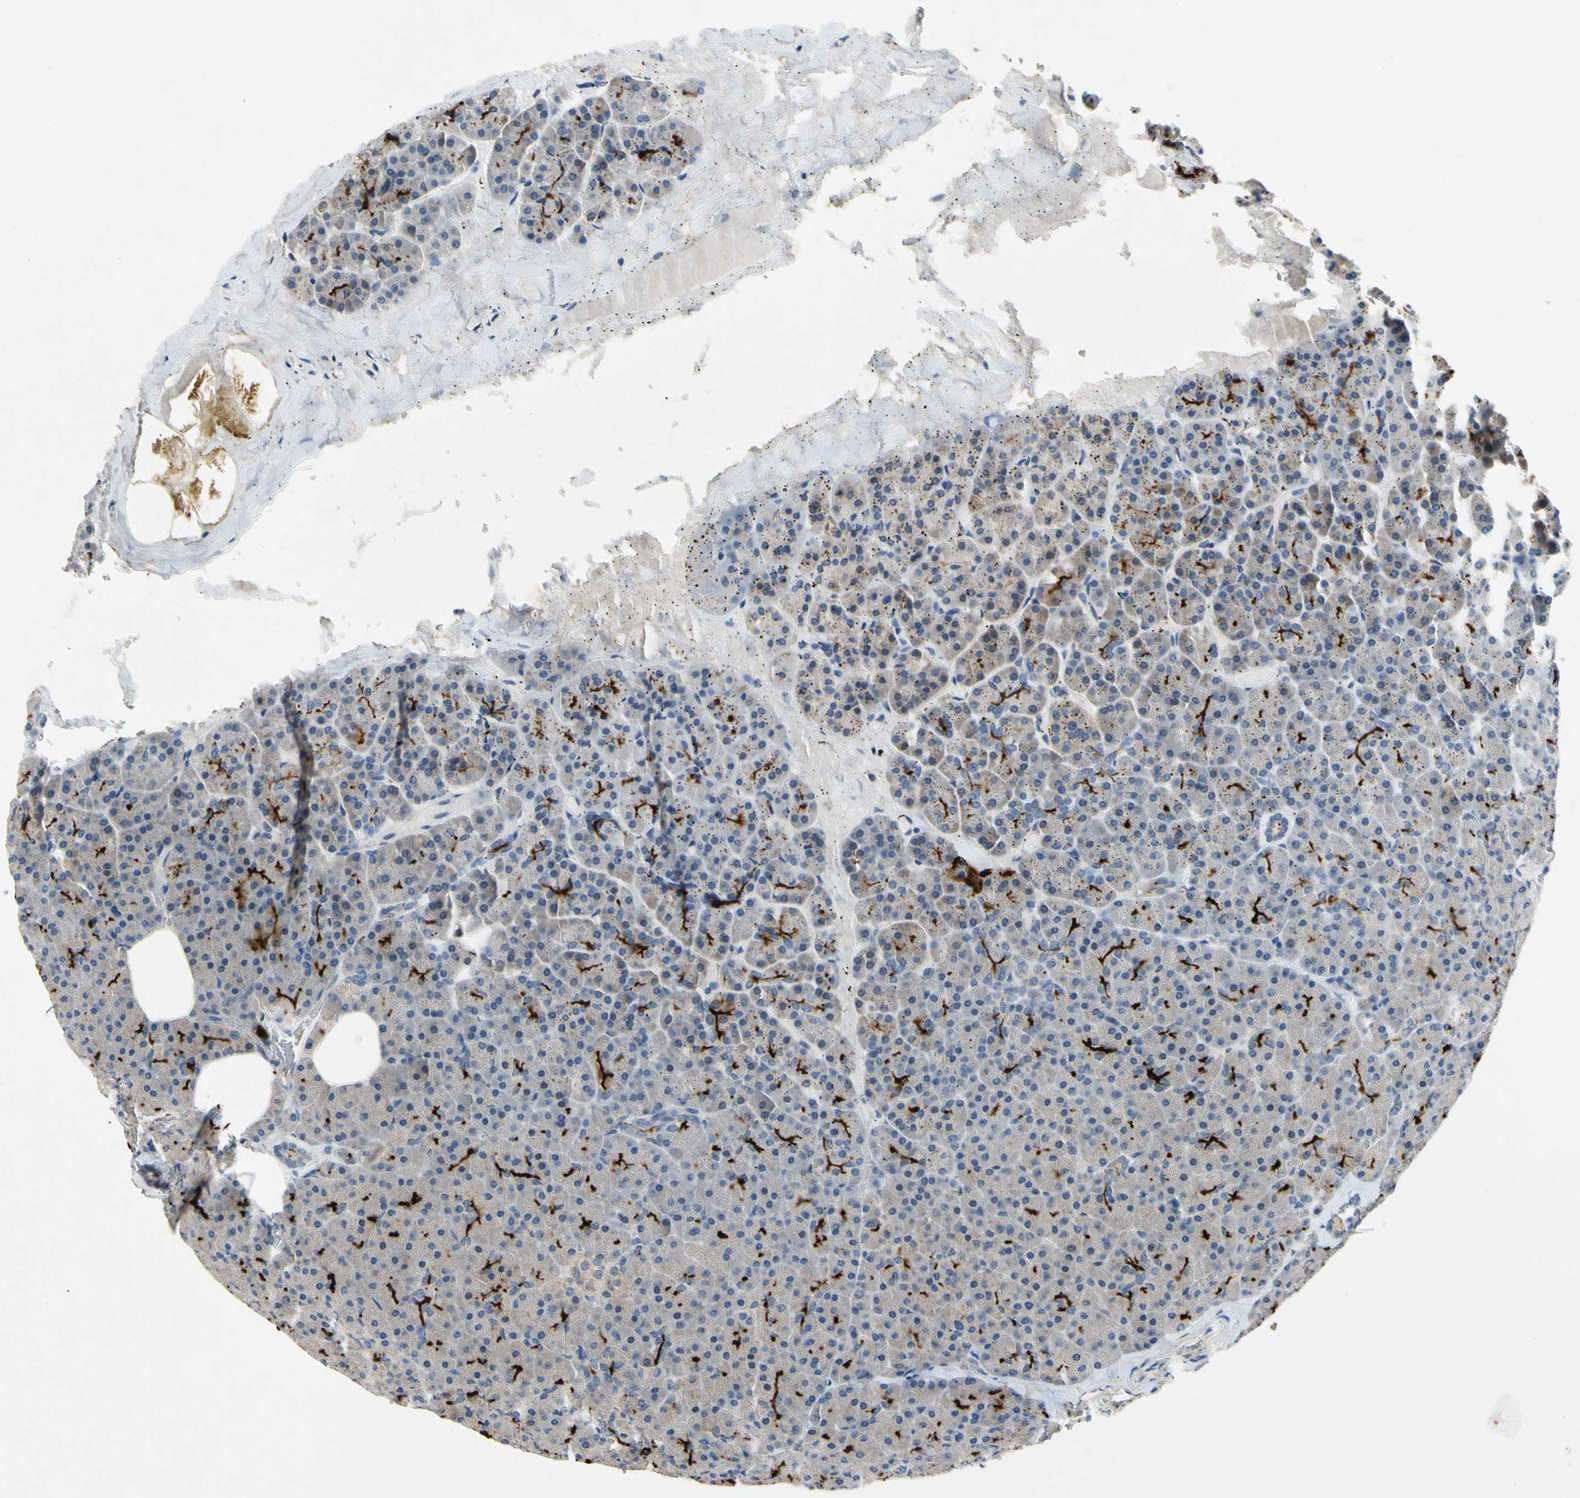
{"staining": {"intensity": "strong", "quantity": "<25%", "location": "cytoplasmic/membranous"}, "tissue": "pancreas", "cell_type": "Exocrine glandular cells", "image_type": "normal", "snomed": [{"axis": "morphology", "description": "Normal tissue, NOS"}, {"axis": "topography", "description": "Pancreas"}], "caption": "This micrograph demonstrates unremarkable pancreas stained with immunohistochemistry to label a protein in brown. The cytoplasmic/membranous of exocrine glandular cells show strong positivity for the protein. Nuclei are counter-stained blue.", "gene": "HILPDA", "patient": {"sex": "female", "age": 35}}